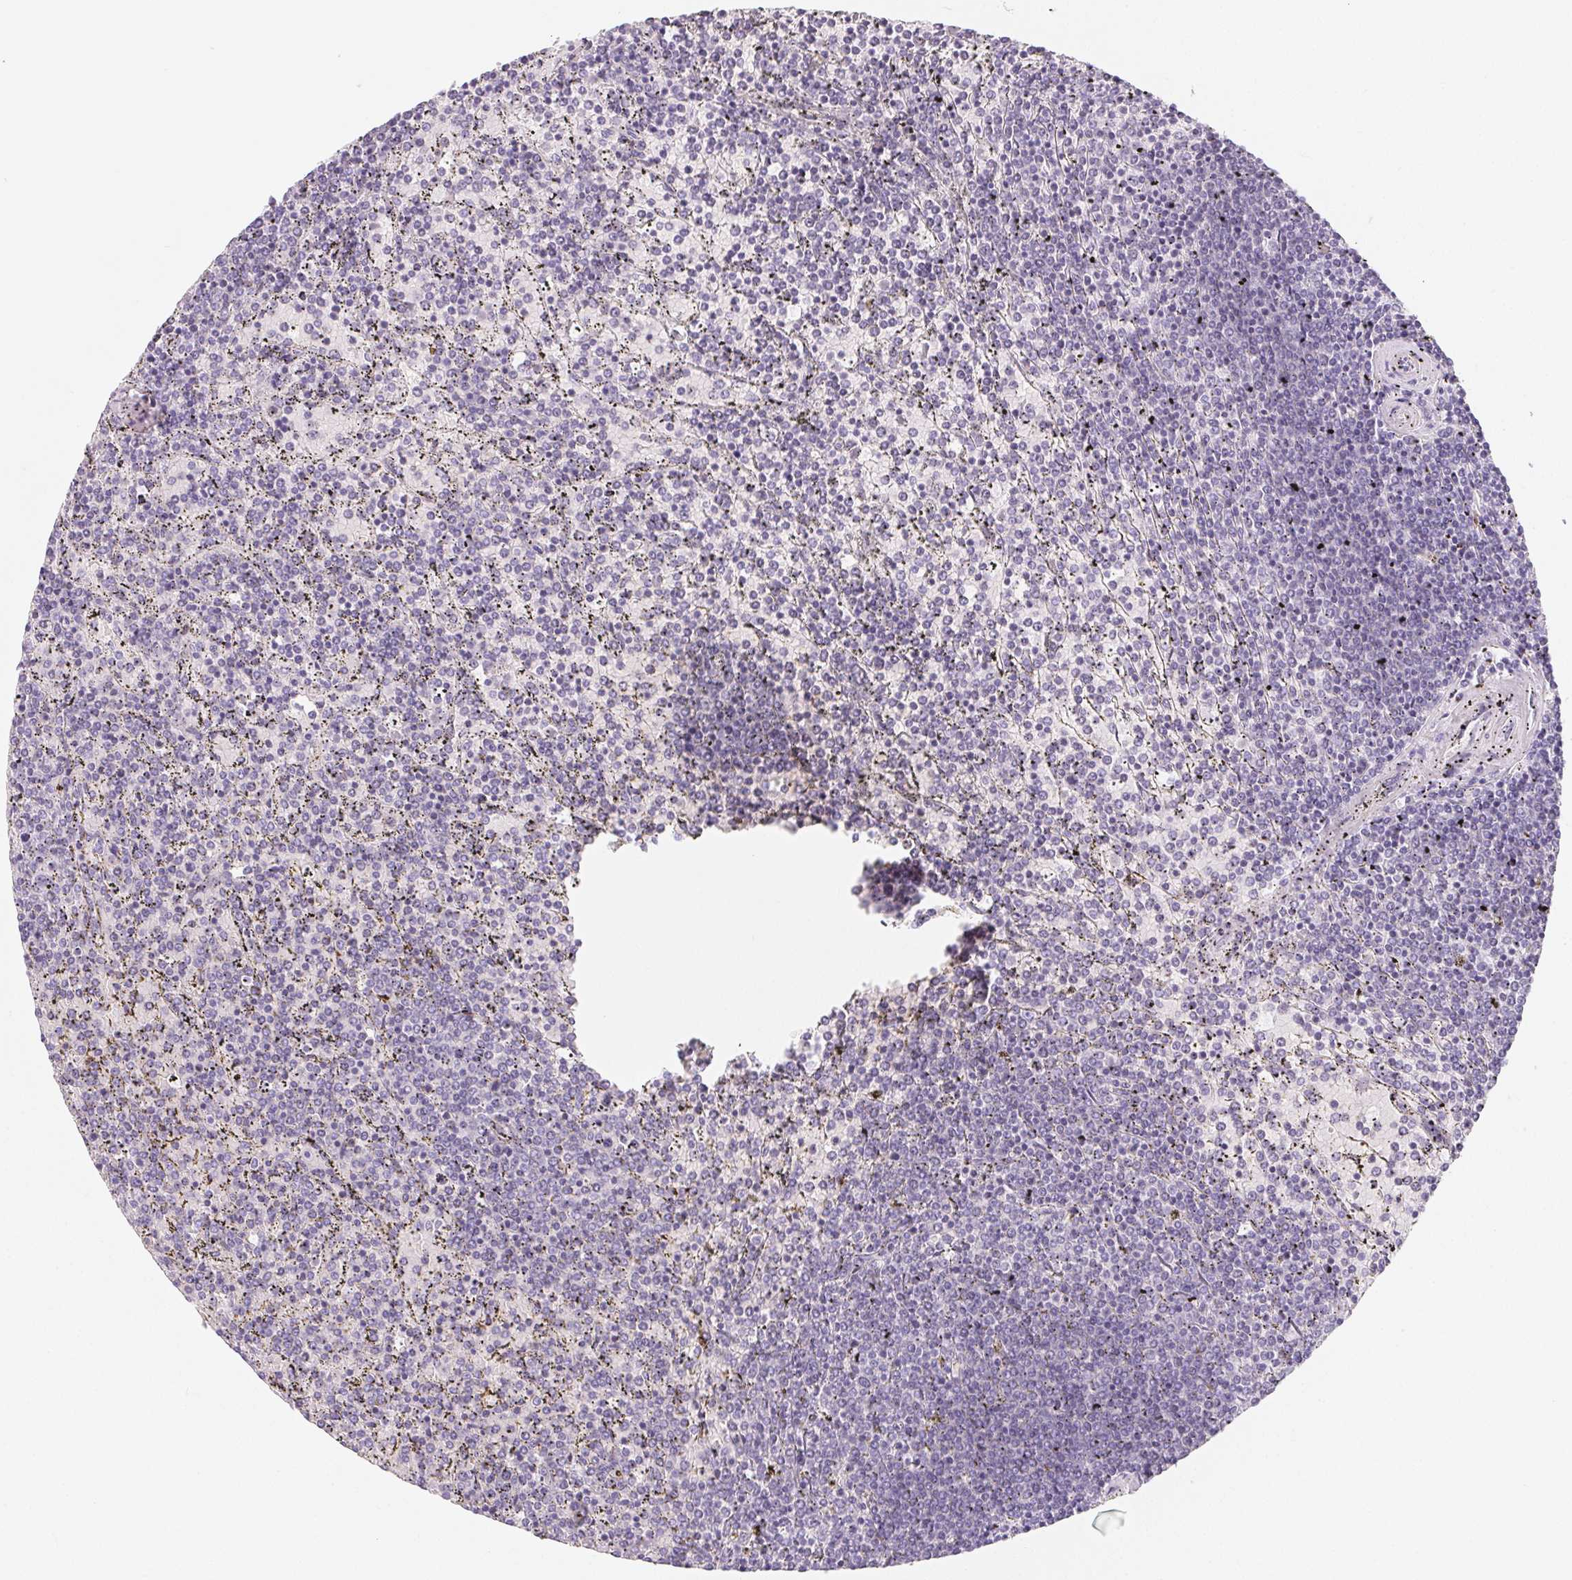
{"staining": {"intensity": "negative", "quantity": "none", "location": "none"}, "tissue": "lymphoma", "cell_type": "Tumor cells", "image_type": "cancer", "snomed": [{"axis": "morphology", "description": "Malignant lymphoma, non-Hodgkin's type, Low grade"}, {"axis": "topography", "description": "Spleen"}], "caption": "This histopathology image is of low-grade malignant lymphoma, non-Hodgkin's type stained with immunohistochemistry (IHC) to label a protein in brown with the nuclei are counter-stained blue. There is no positivity in tumor cells. (Brightfield microscopy of DAB (3,3'-diaminobenzidine) IHC at high magnification).", "gene": "SPACA5B", "patient": {"sex": "female", "age": 77}}